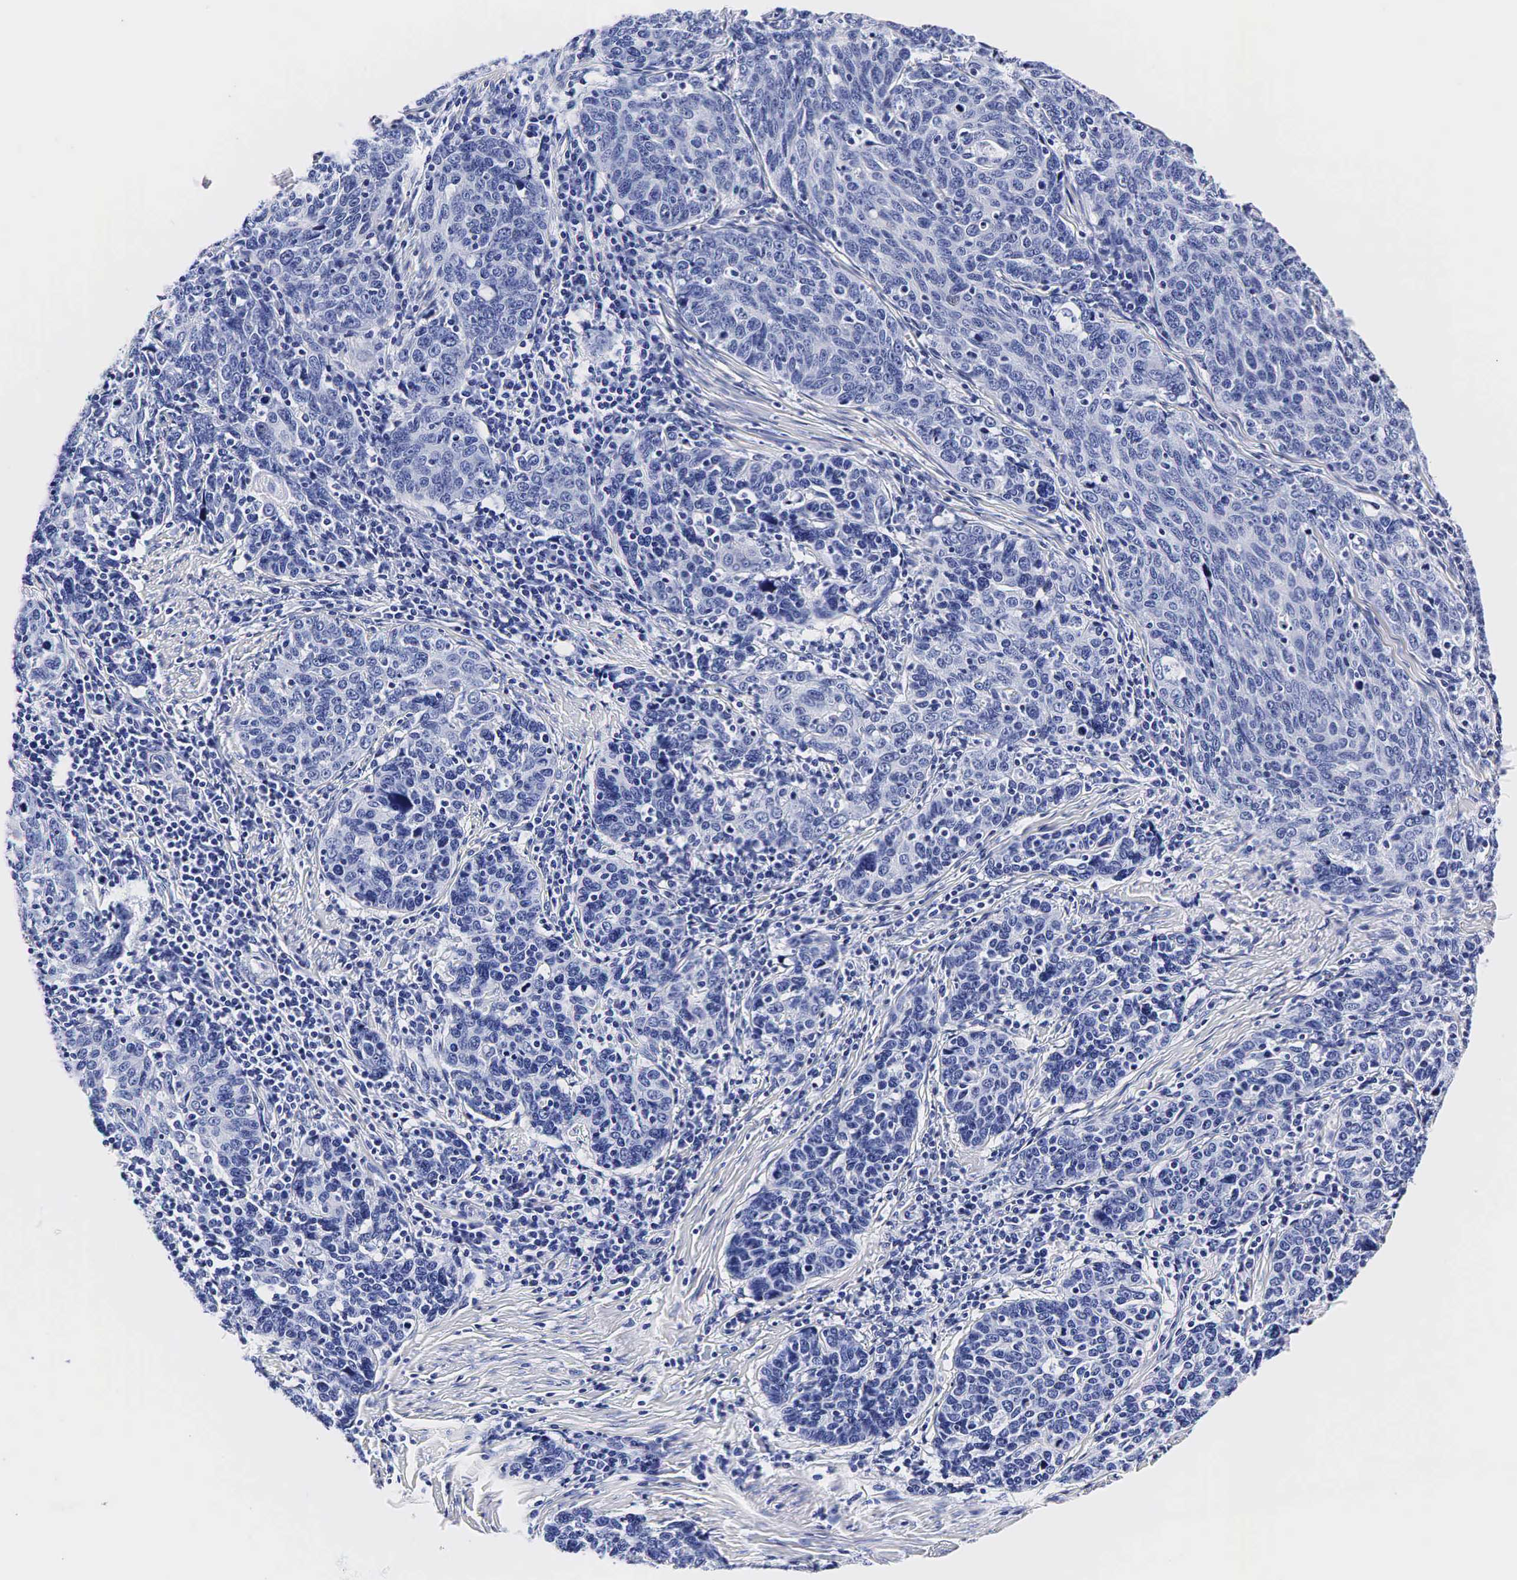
{"staining": {"intensity": "negative", "quantity": "none", "location": "none"}, "tissue": "cervical cancer", "cell_type": "Tumor cells", "image_type": "cancer", "snomed": [{"axis": "morphology", "description": "Squamous cell carcinoma, NOS"}, {"axis": "topography", "description": "Cervix"}], "caption": "Tumor cells are negative for brown protein staining in squamous cell carcinoma (cervical). (DAB IHC with hematoxylin counter stain).", "gene": "TG", "patient": {"sex": "female", "age": 41}}